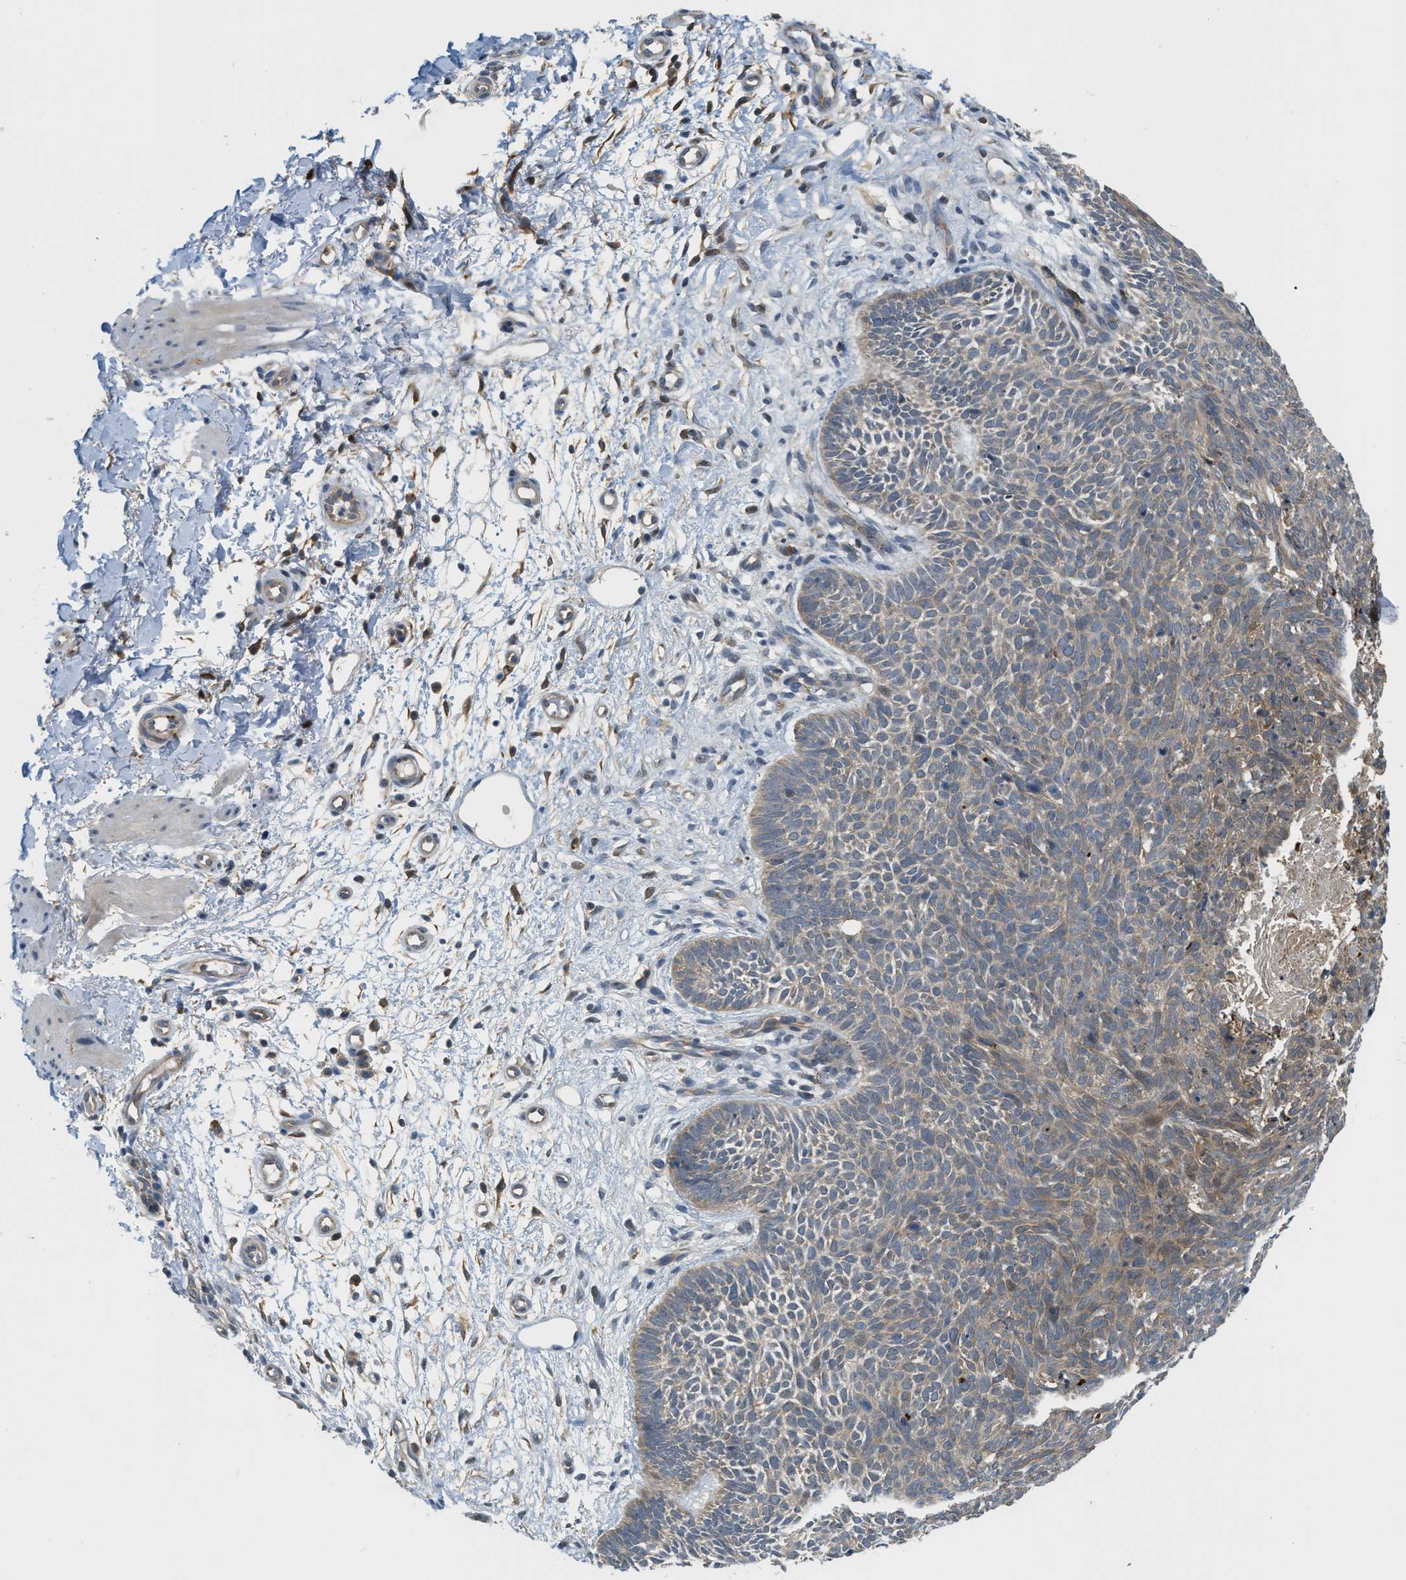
{"staining": {"intensity": "weak", "quantity": ">75%", "location": "cytoplasmic/membranous"}, "tissue": "skin cancer", "cell_type": "Tumor cells", "image_type": "cancer", "snomed": [{"axis": "morphology", "description": "Basal cell carcinoma"}, {"axis": "topography", "description": "Skin"}], "caption": "A low amount of weak cytoplasmic/membranous positivity is identified in approximately >75% of tumor cells in skin cancer (basal cell carcinoma) tissue.", "gene": "PDCL3", "patient": {"sex": "male", "age": 60}}